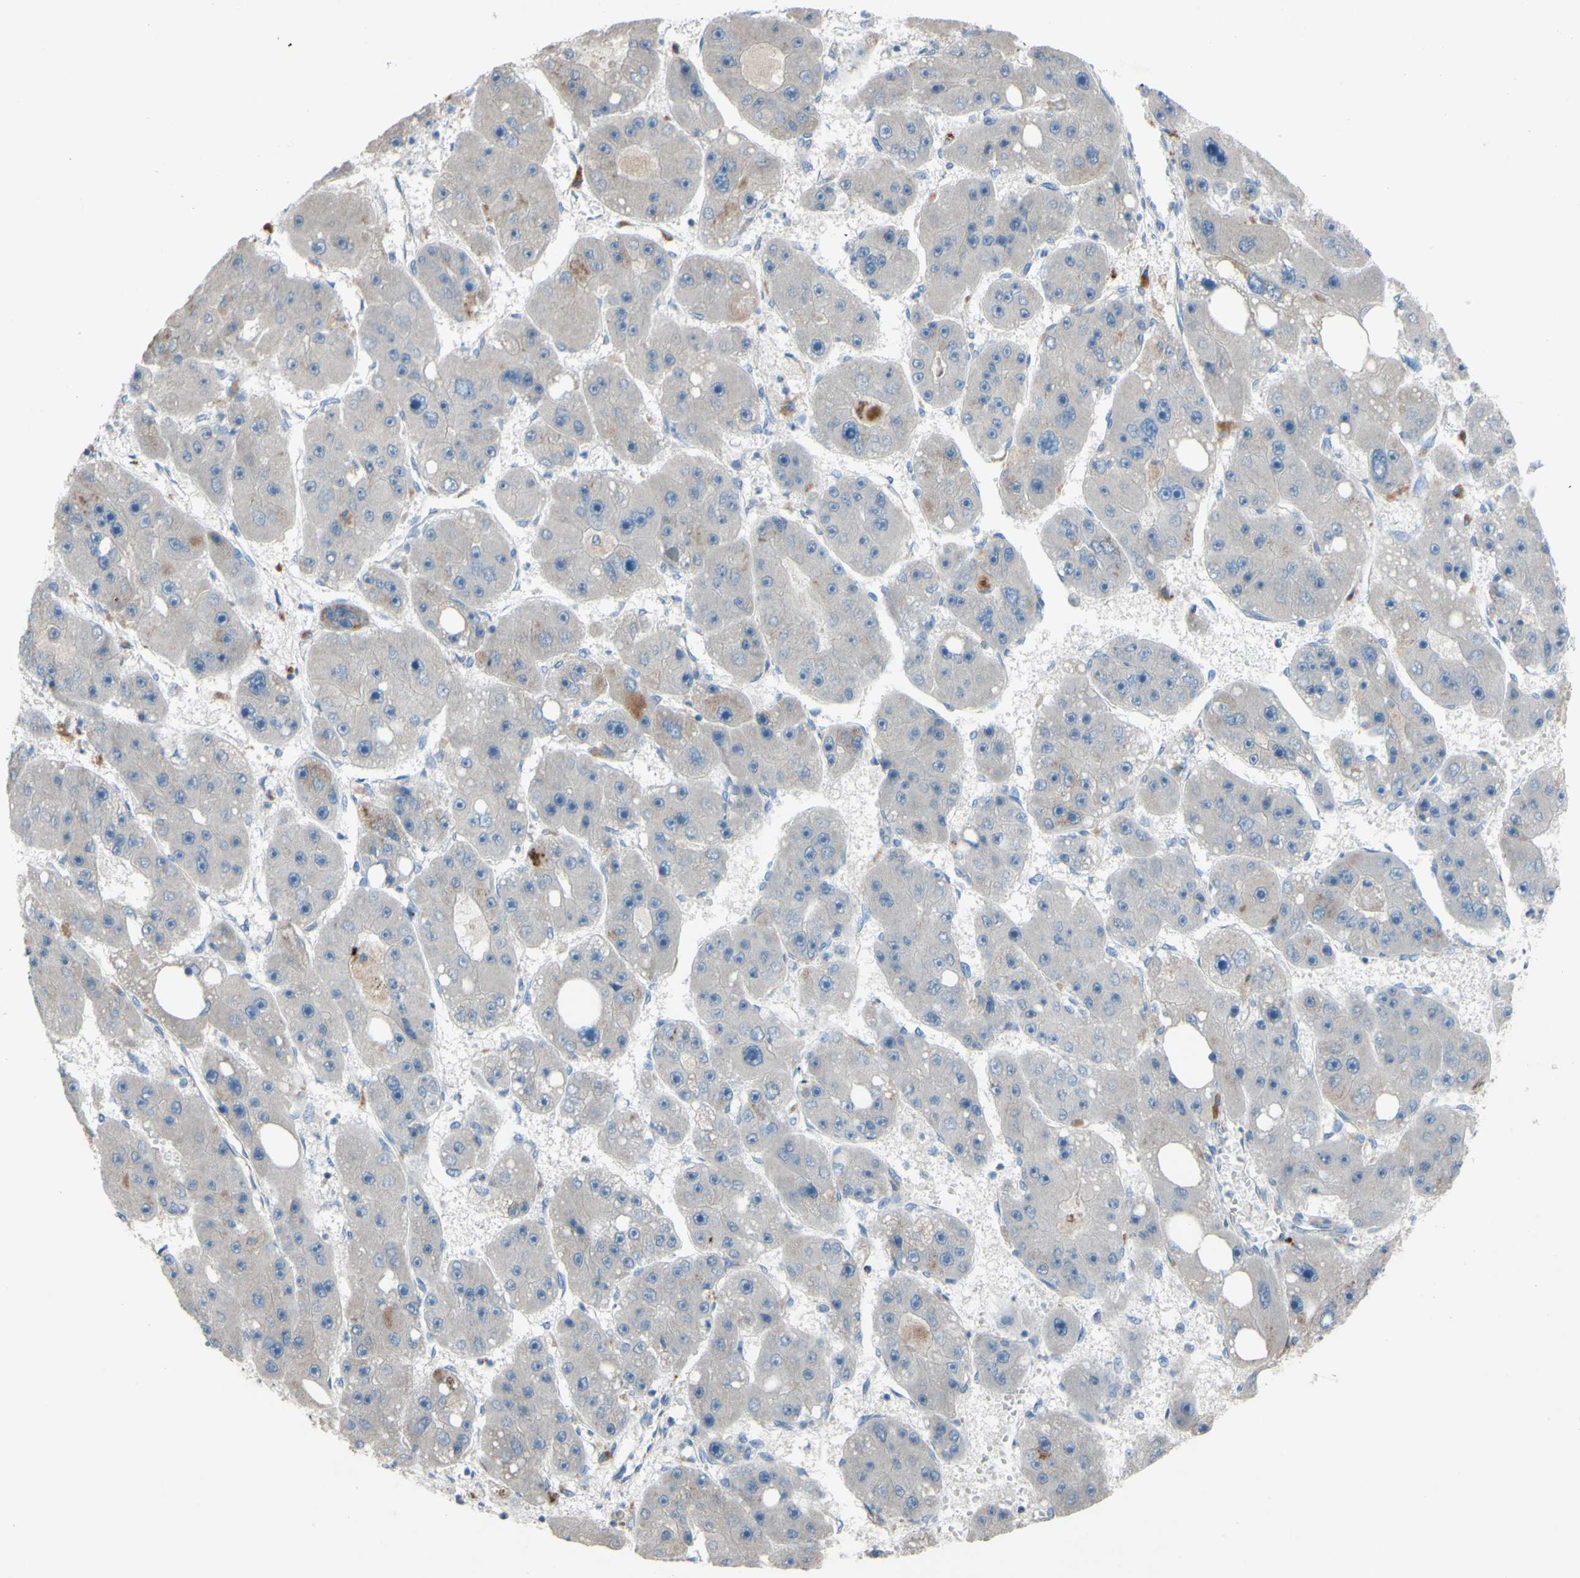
{"staining": {"intensity": "negative", "quantity": "none", "location": "none"}, "tissue": "liver cancer", "cell_type": "Tumor cells", "image_type": "cancer", "snomed": [{"axis": "morphology", "description": "Carcinoma, Hepatocellular, NOS"}, {"axis": "topography", "description": "Liver"}], "caption": "Histopathology image shows no significant protein expression in tumor cells of liver cancer (hepatocellular carcinoma).", "gene": "CDCP1", "patient": {"sex": "female", "age": 61}}